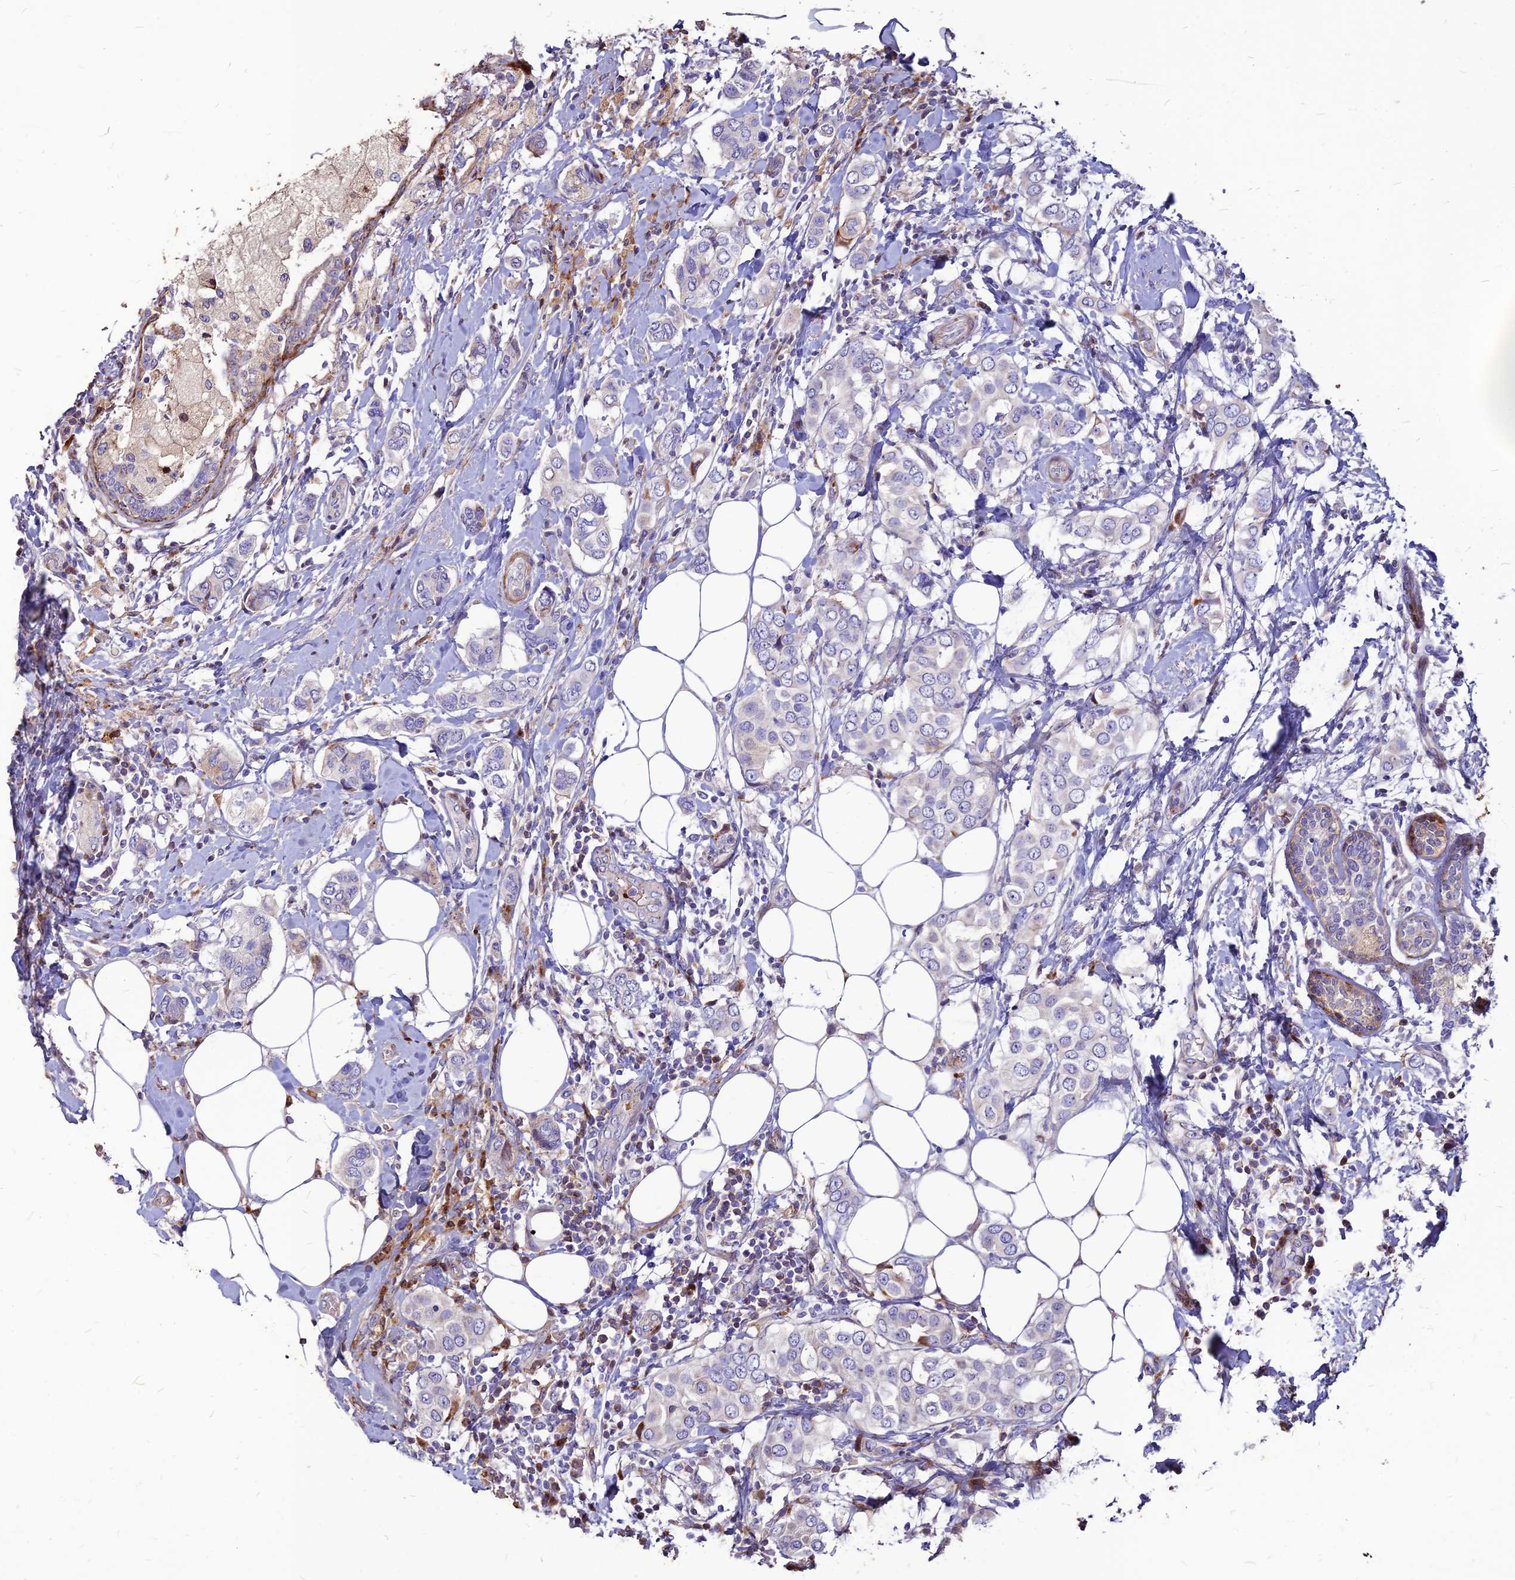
{"staining": {"intensity": "negative", "quantity": "none", "location": "none"}, "tissue": "breast cancer", "cell_type": "Tumor cells", "image_type": "cancer", "snomed": [{"axis": "morphology", "description": "Lobular carcinoma"}, {"axis": "topography", "description": "Breast"}], "caption": "Immunohistochemistry (IHC) of breast cancer shows no positivity in tumor cells.", "gene": "RIMOC1", "patient": {"sex": "female", "age": 51}}